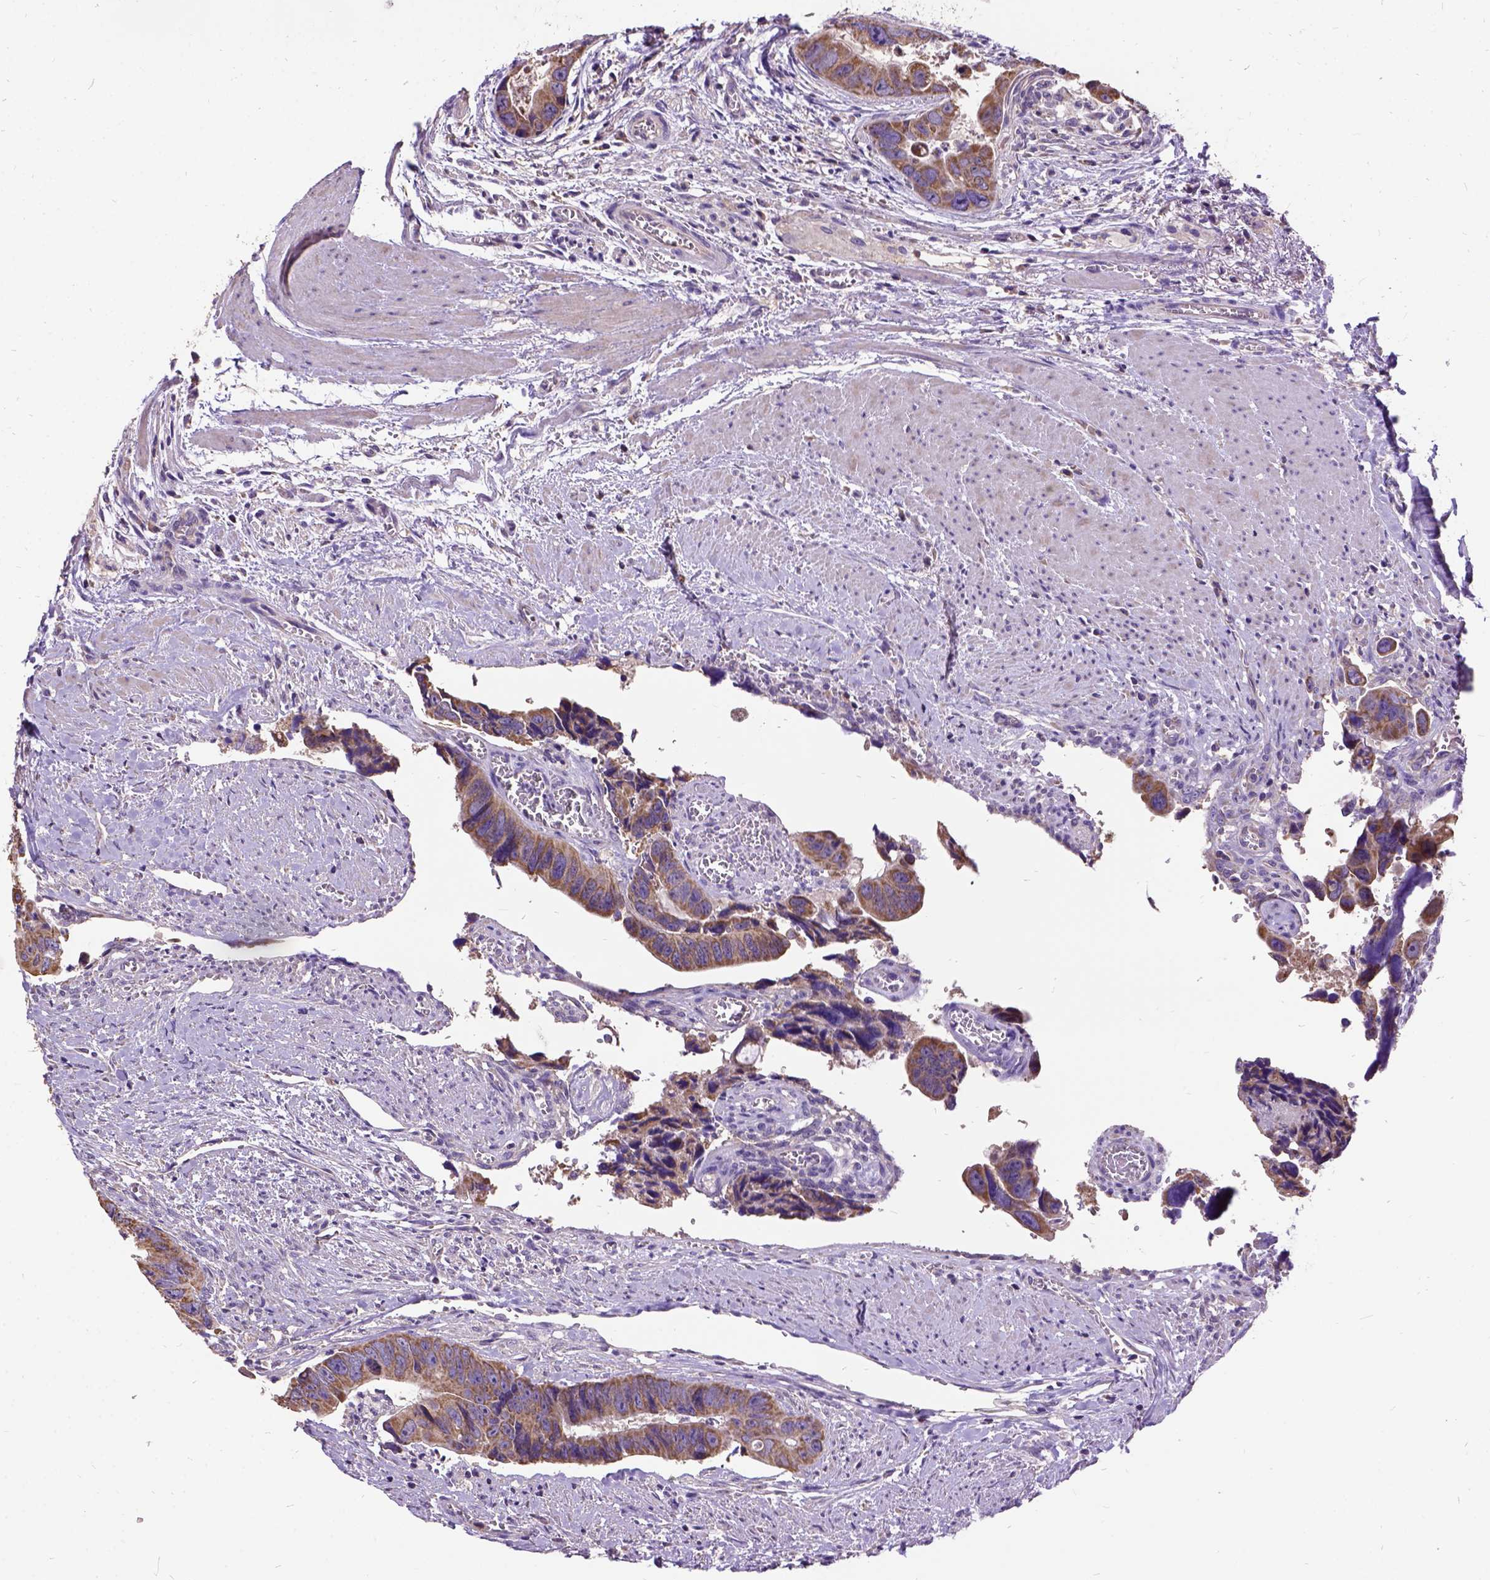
{"staining": {"intensity": "moderate", "quantity": ">75%", "location": "cytoplasmic/membranous"}, "tissue": "colorectal cancer", "cell_type": "Tumor cells", "image_type": "cancer", "snomed": [{"axis": "morphology", "description": "Adenocarcinoma, NOS"}, {"axis": "topography", "description": "Rectum"}], "caption": "This is an image of immunohistochemistry (IHC) staining of adenocarcinoma (colorectal), which shows moderate positivity in the cytoplasmic/membranous of tumor cells.", "gene": "DQX1", "patient": {"sex": "male", "age": 76}}